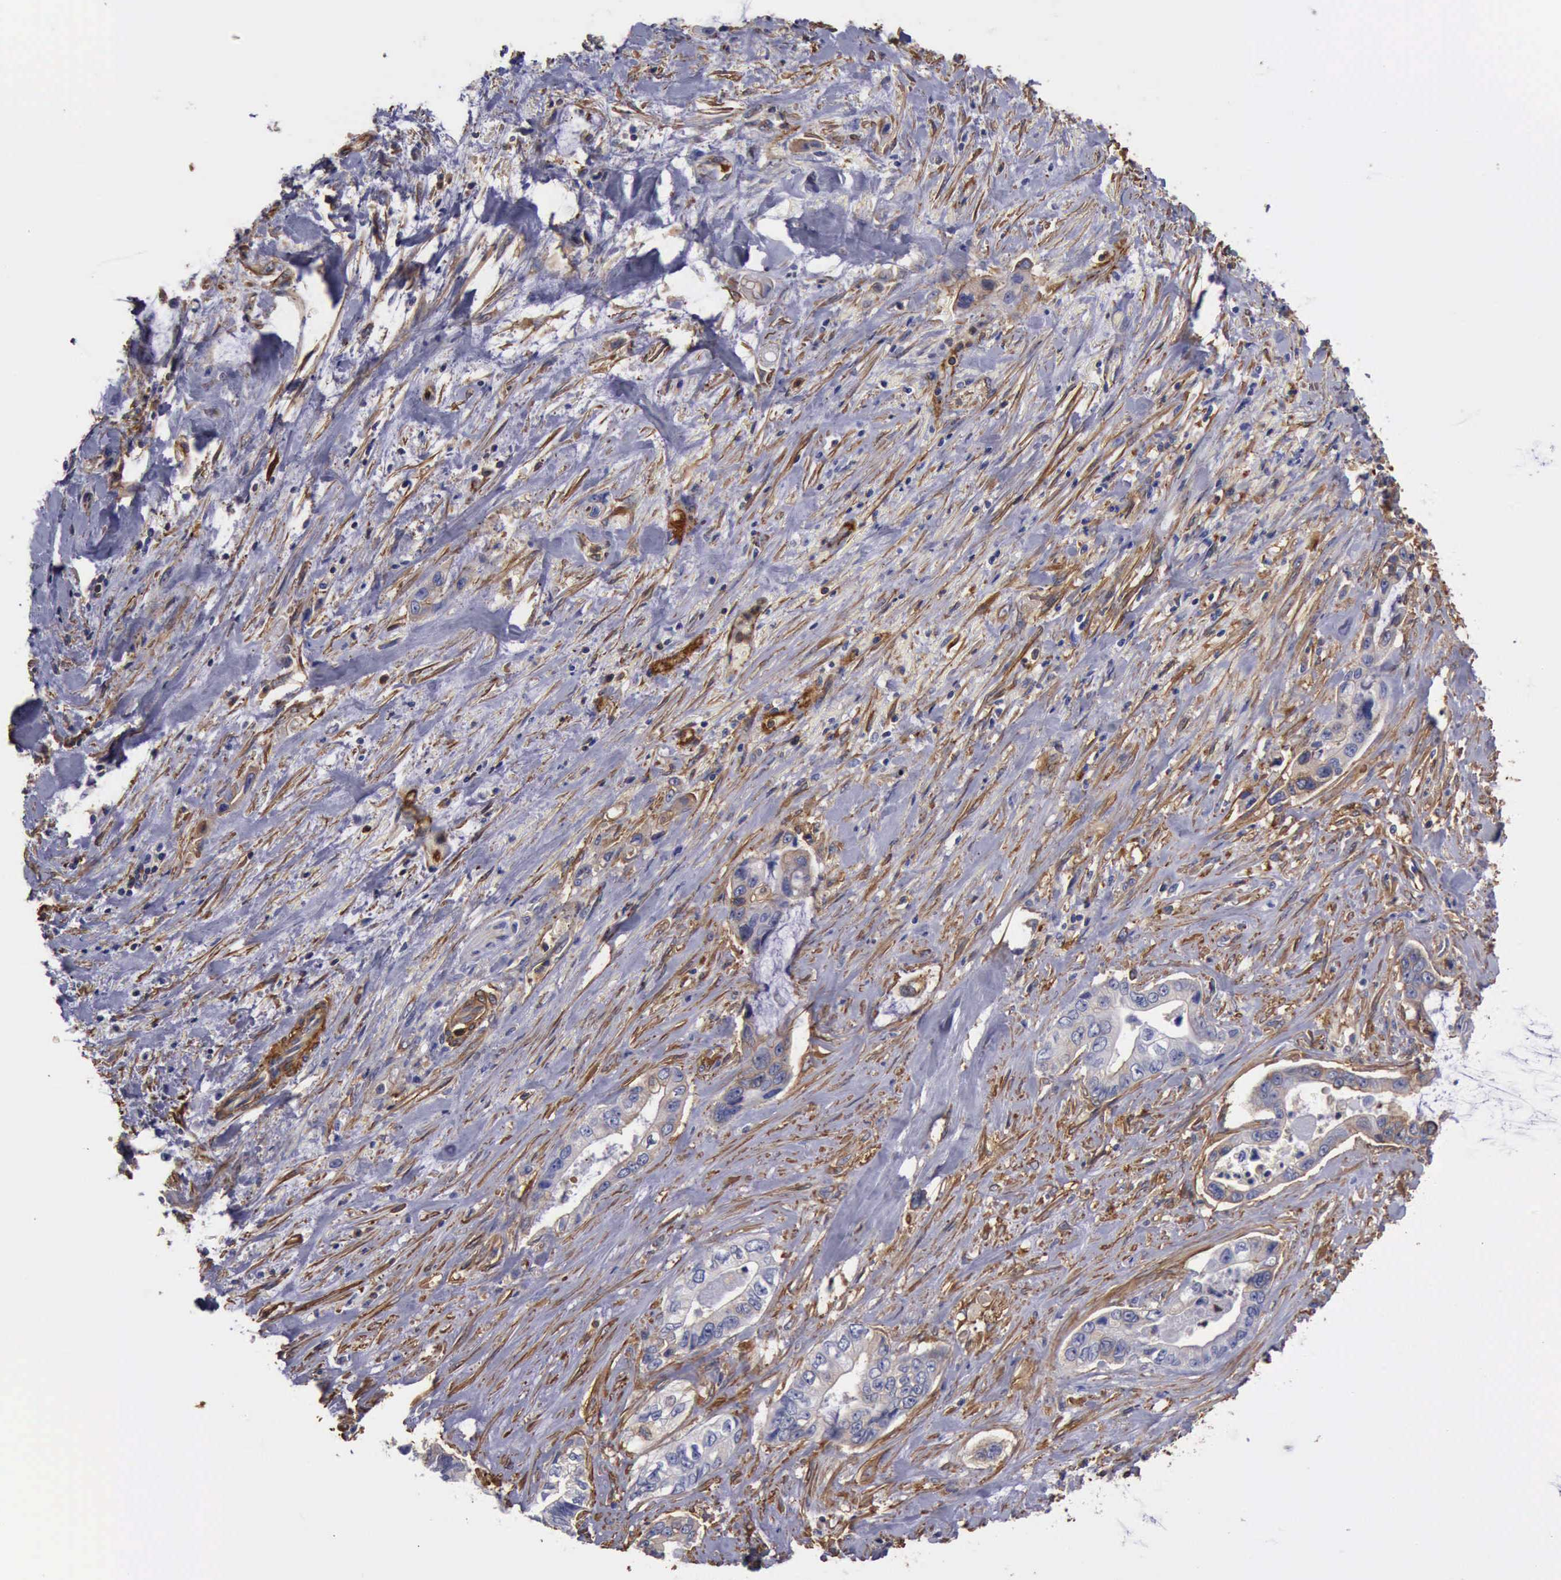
{"staining": {"intensity": "weak", "quantity": "<25%", "location": "cytoplasmic/membranous"}, "tissue": "pancreatic cancer", "cell_type": "Tumor cells", "image_type": "cancer", "snomed": [{"axis": "morphology", "description": "Adenocarcinoma, NOS"}, {"axis": "topography", "description": "Pancreas"}, {"axis": "topography", "description": "Stomach, upper"}], "caption": "High power microscopy image of an IHC image of adenocarcinoma (pancreatic), revealing no significant staining in tumor cells.", "gene": "FLNA", "patient": {"sex": "male", "age": 77}}